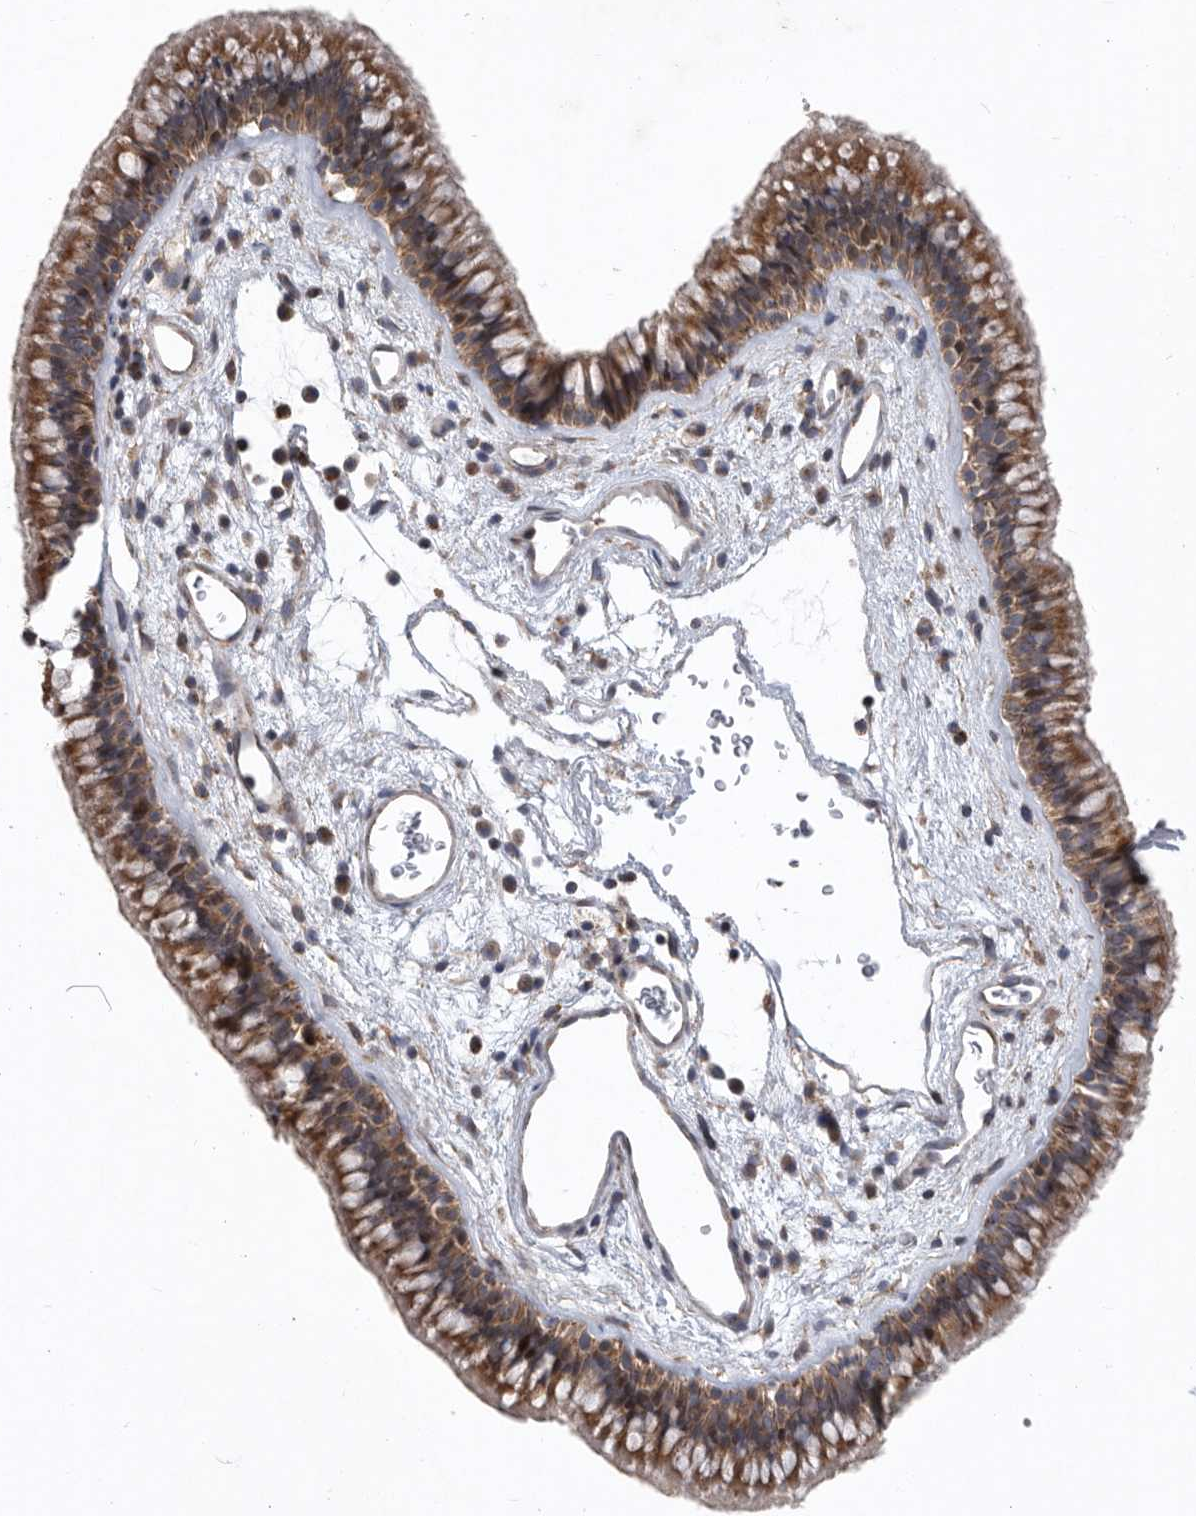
{"staining": {"intensity": "moderate", "quantity": ">75%", "location": "cytoplasmic/membranous"}, "tissue": "nasopharynx", "cell_type": "Respiratory epithelial cells", "image_type": "normal", "snomed": [{"axis": "morphology", "description": "Normal tissue, NOS"}, {"axis": "morphology", "description": "Inflammation, NOS"}, {"axis": "topography", "description": "Nasopharynx"}], "caption": "This photomicrograph displays unremarkable nasopharynx stained with IHC to label a protein in brown. The cytoplasmic/membranous of respiratory epithelial cells show moderate positivity for the protein. Nuclei are counter-stained blue.", "gene": "MPZL1", "patient": {"sex": "male", "age": 48}}